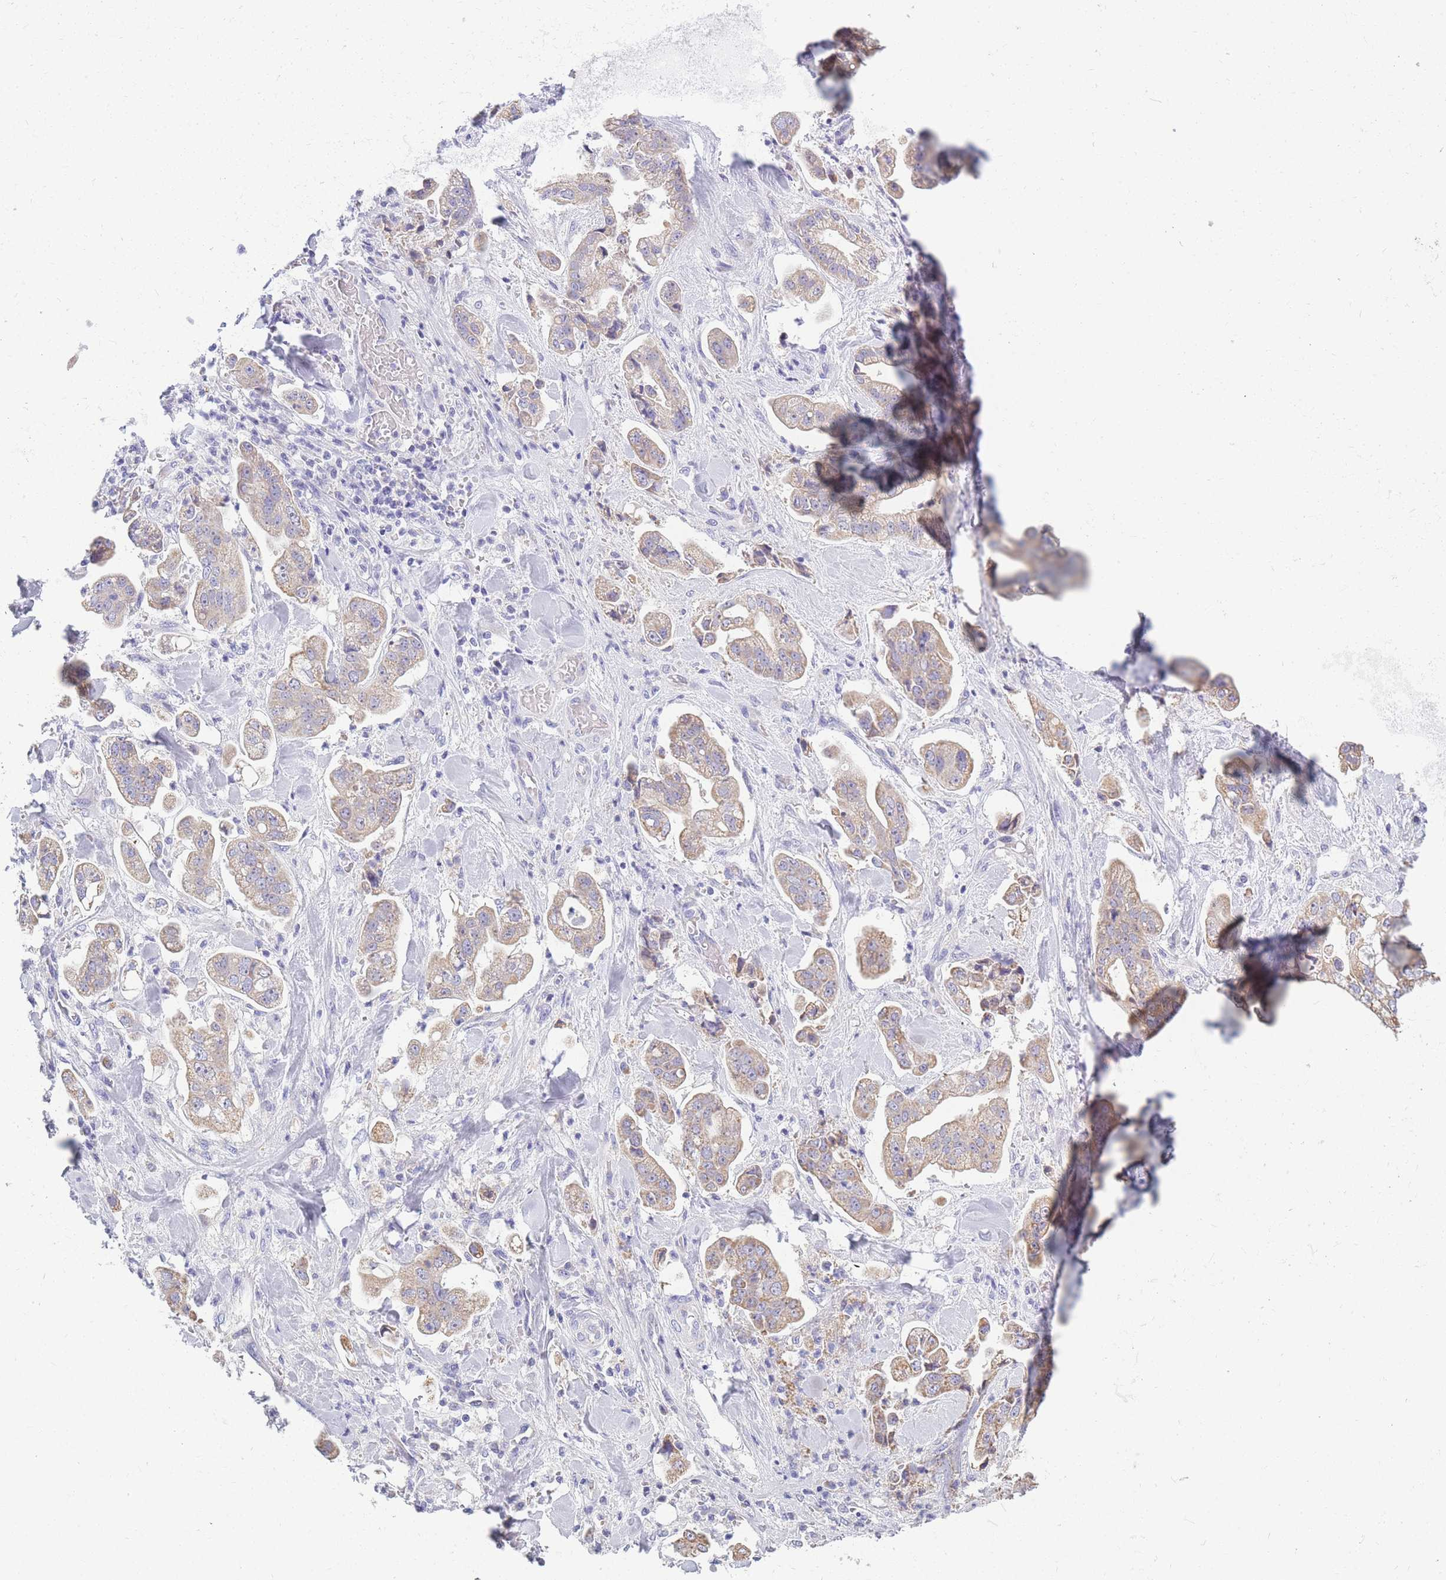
{"staining": {"intensity": "weak", "quantity": "25%-75%", "location": "cytoplasmic/membranous"}, "tissue": "stomach cancer", "cell_type": "Tumor cells", "image_type": "cancer", "snomed": [{"axis": "morphology", "description": "Adenocarcinoma, NOS"}, {"axis": "topography", "description": "Stomach"}], "caption": "Human stomach cancer (adenocarcinoma) stained with a protein marker exhibits weak staining in tumor cells.", "gene": "DHRS11", "patient": {"sex": "male", "age": 62}}